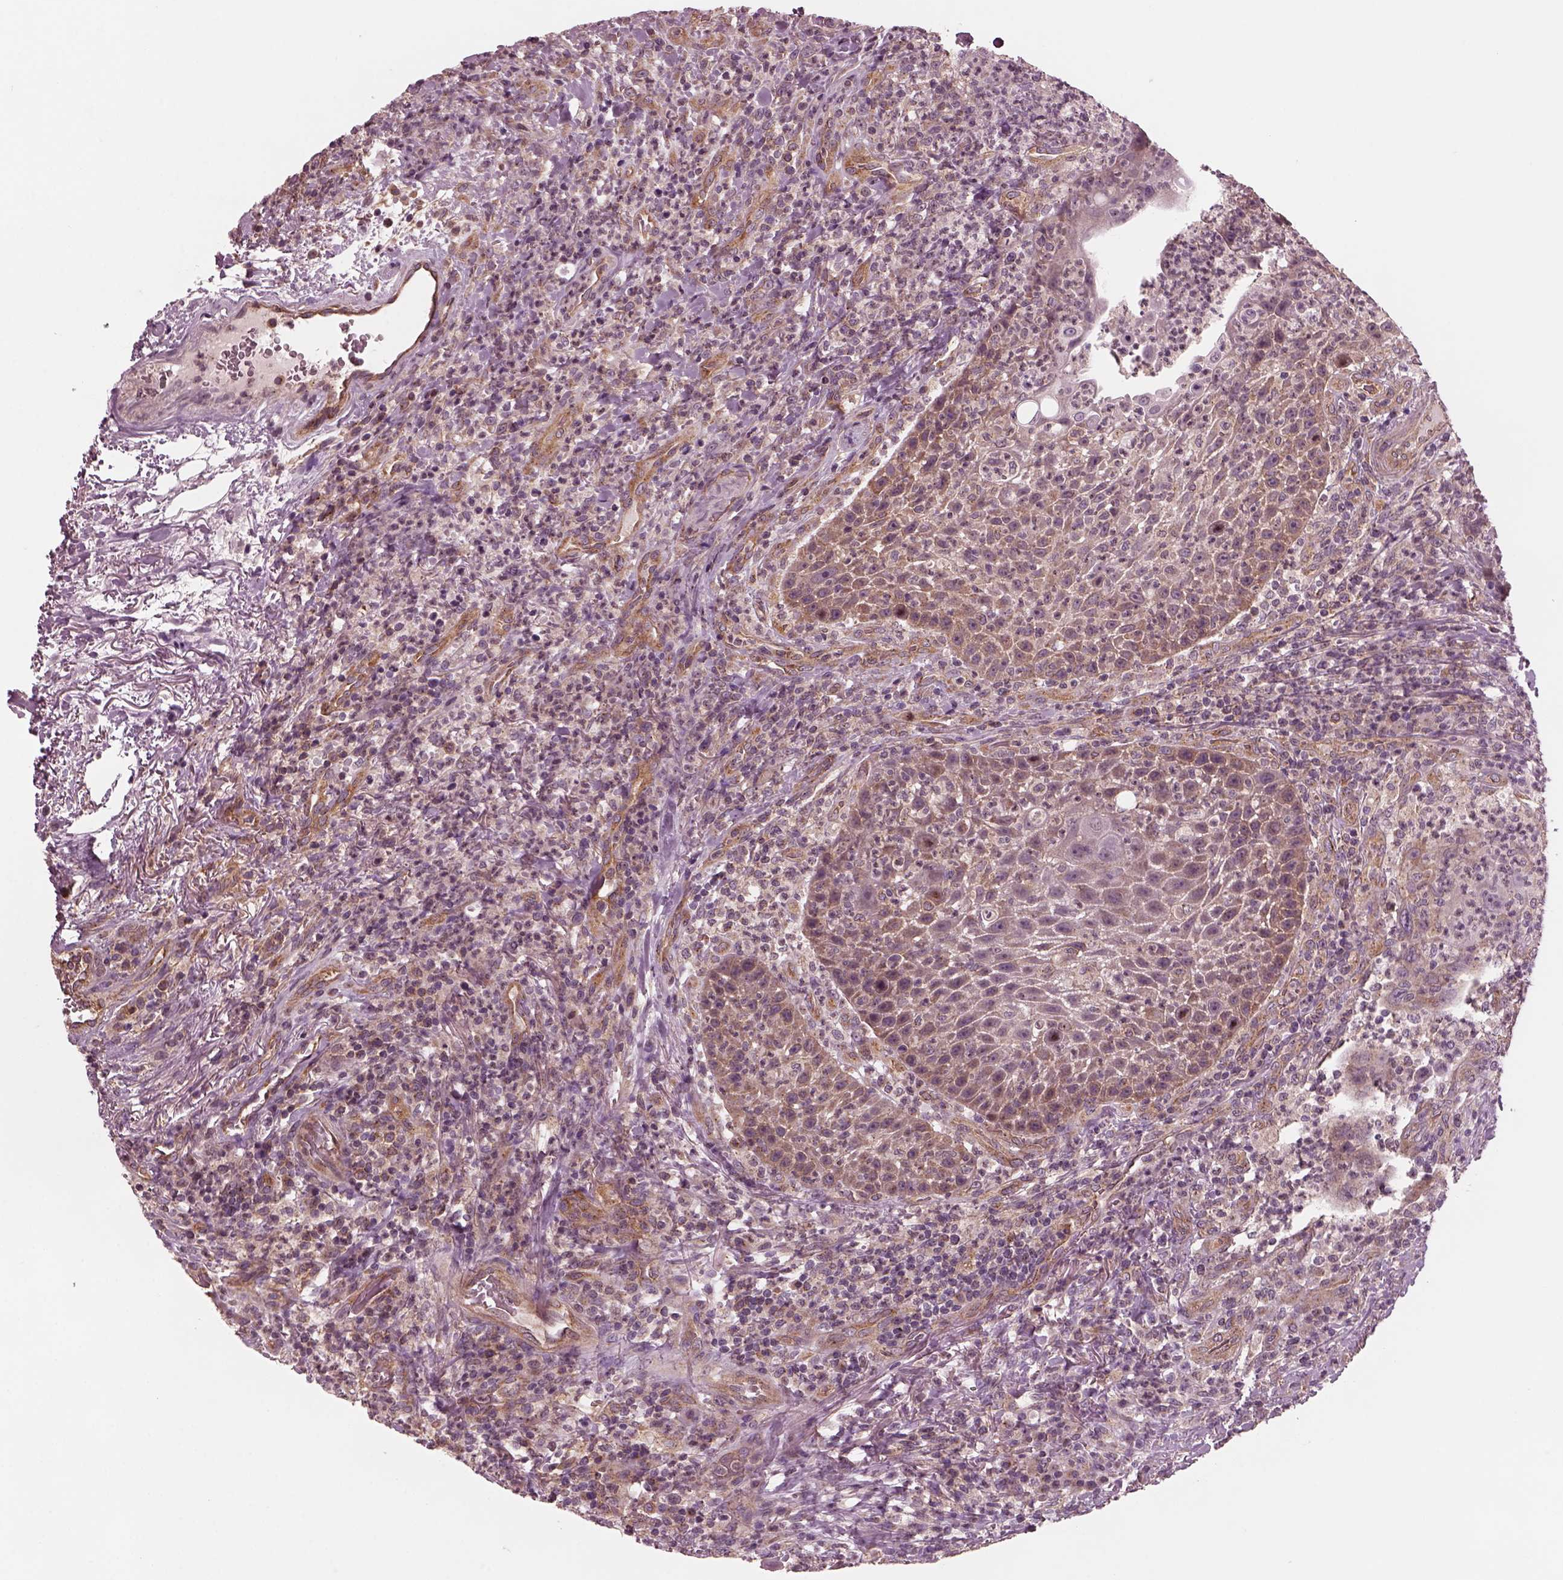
{"staining": {"intensity": "moderate", "quantity": ">75%", "location": "cytoplasmic/membranous"}, "tissue": "head and neck cancer", "cell_type": "Tumor cells", "image_type": "cancer", "snomed": [{"axis": "morphology", "description": "Squamous cell carcinoma, NOS"}, {"axis": "topography", "description": "Head-Neck"}], "caption": "Immunohistochemical staining of human head and neck cancer displays medium levels of moderate cytoplasmic/membranous positivity in about >75% of tumor cells.", "gene": "TUBG1", "patient": {"sex": "male", "age": 69}}